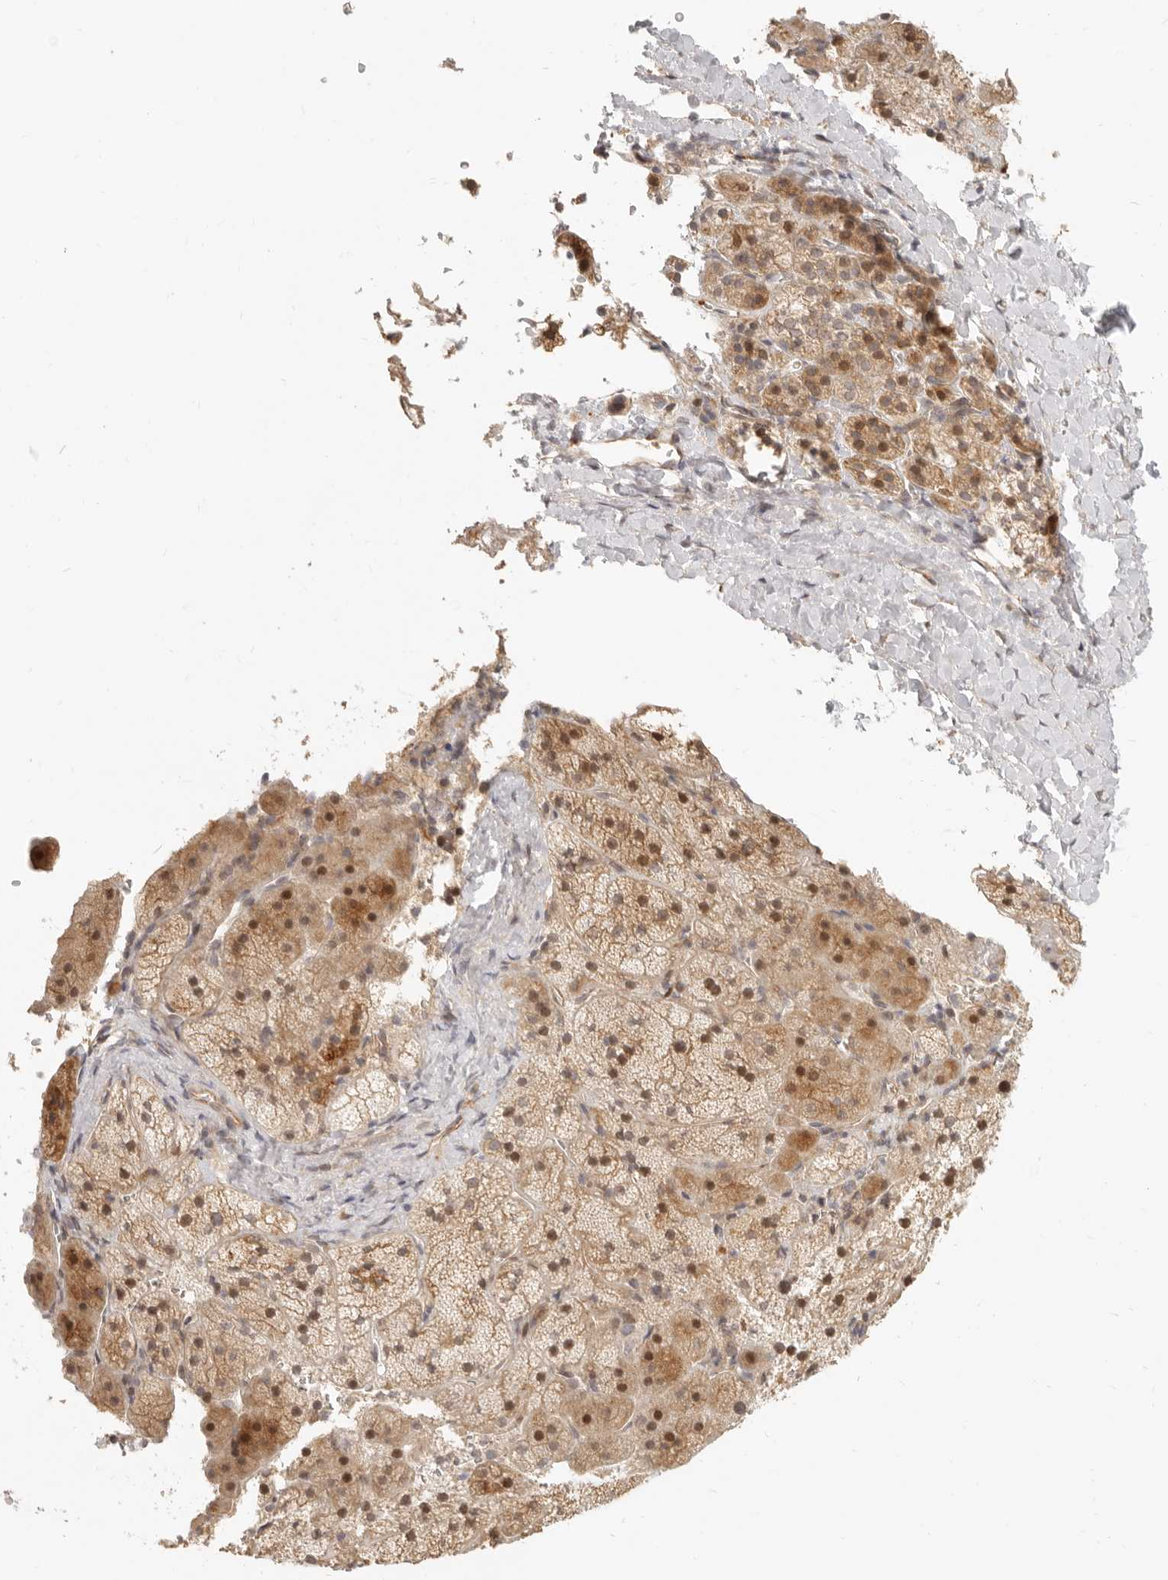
{"staining": {"intensity": "moderate", "quantity": ">75%", "location": "cytoplasmic/membranous,nuclear"}, "tissue": "adrenal gland", "cell_type": "Glandular cells", "image_type": "normal", "snomed": [{"axis": "morphology", "description": "Normal tissue, NOS"}, {"axis": "topography", "description": "Adrenal gland"}], "caption": "Brown immunohistochemical staining in benign human adrenal gland displays moderate cytoplasmic/membranous,nuclear staining in approximately >75% of glandular cells.", "gene": "TUFT1", "patient": {"sex": "female", "age": 44}}